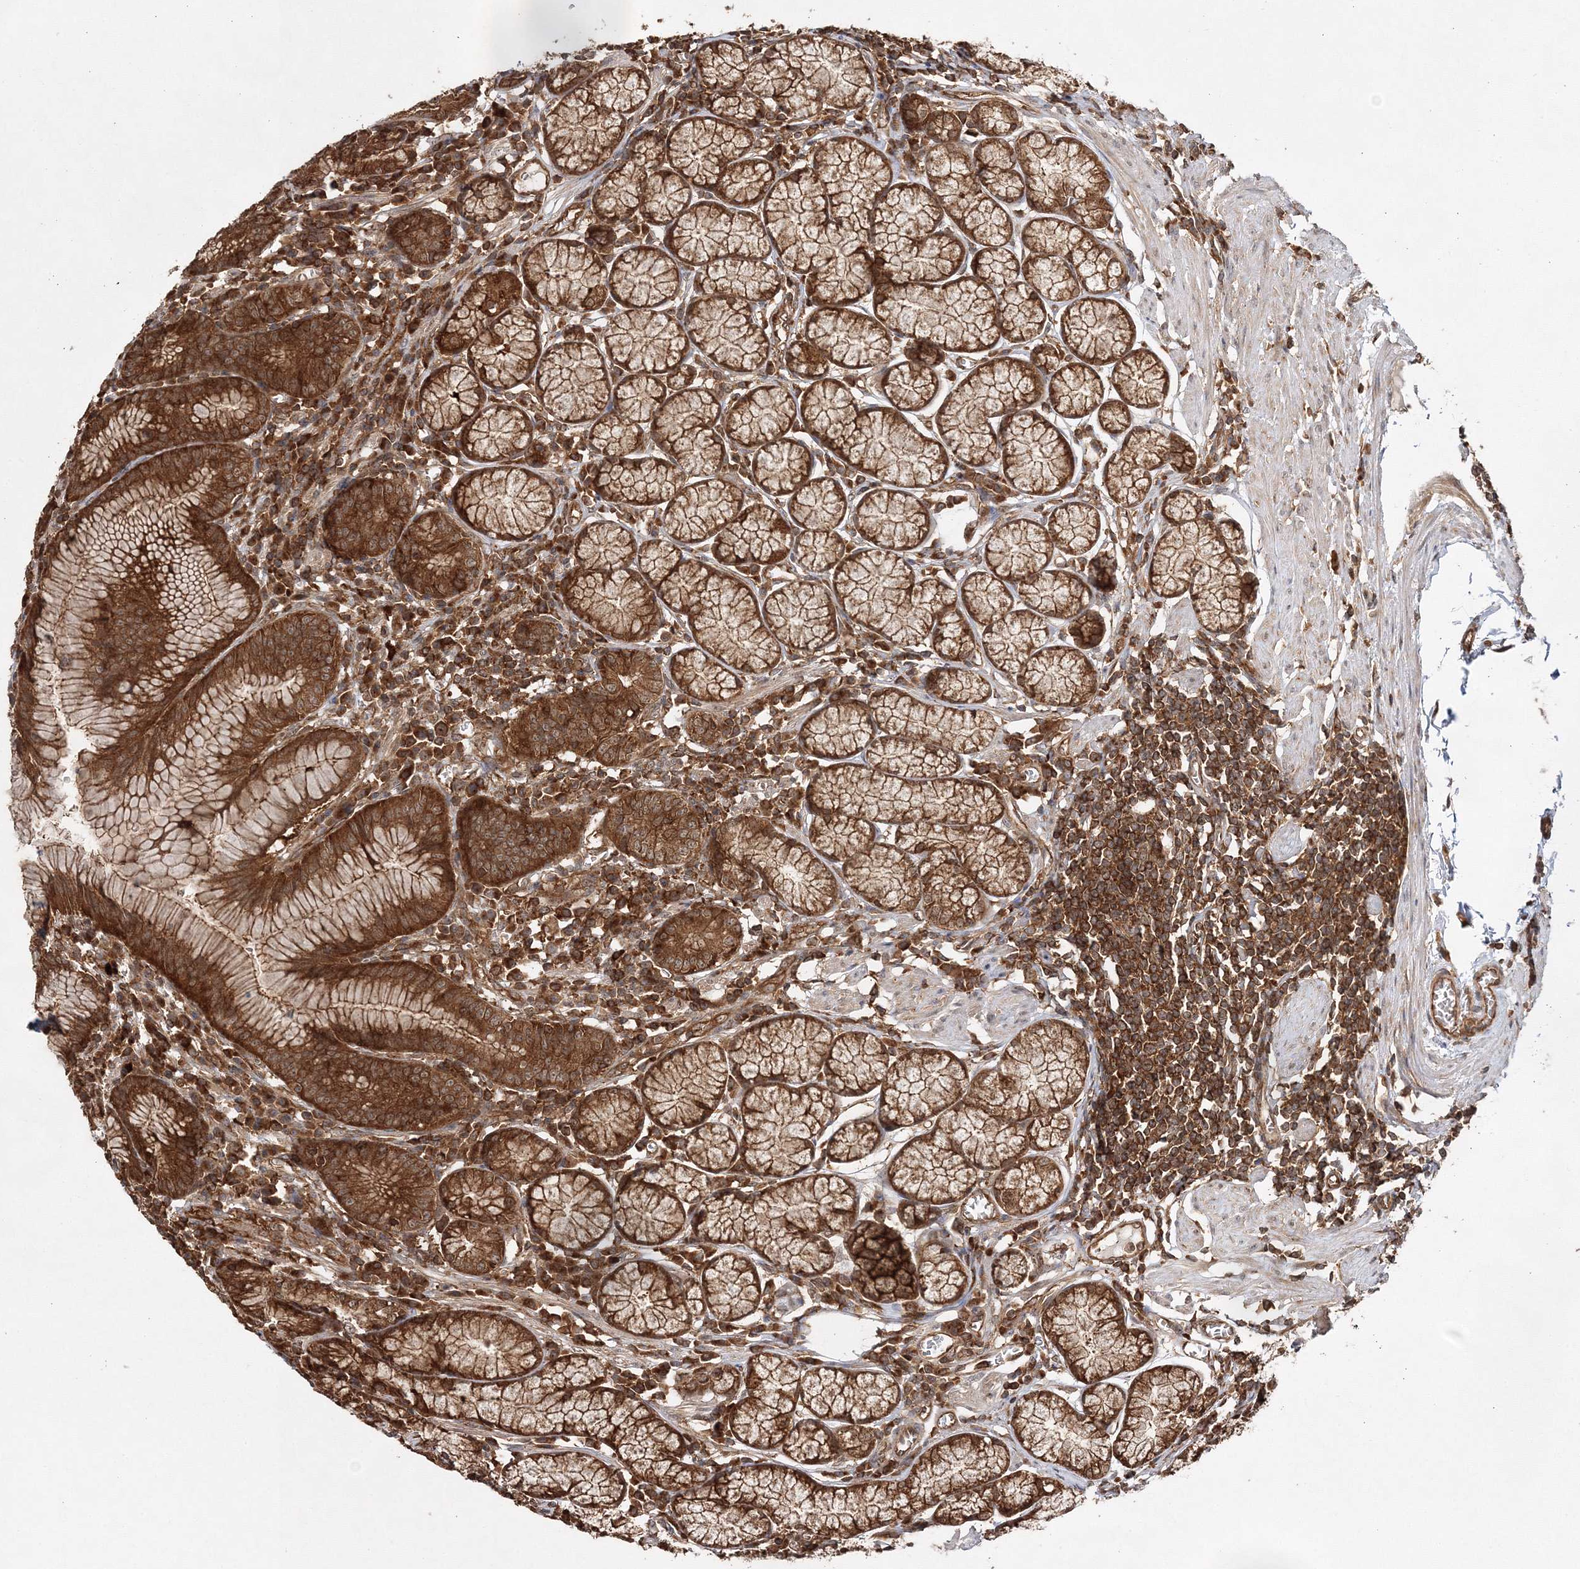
{"staining": {"intensity": "strong", "quantity": ">75%", "location": "cytoplasmic/membranous"}, "tissue": "stomach", "cell_type": "Glandular cells", "image_type": "normal", "snomed": [{"axis": "morphology", "description": "Normal tissue, NOS"}, {"axis": "topography", "description": "Stomach"}], "caption": "Immunohistochemistry (DAB) staining of unremarkable stomach reveals strong cytoplasmic/membranous protein staining in about >75% of glandular cells. The protein is shown in brown color, while the nuclei are stained blue.", "gene": "WDR37", "patient": {"sex": "male", "age": 55}}